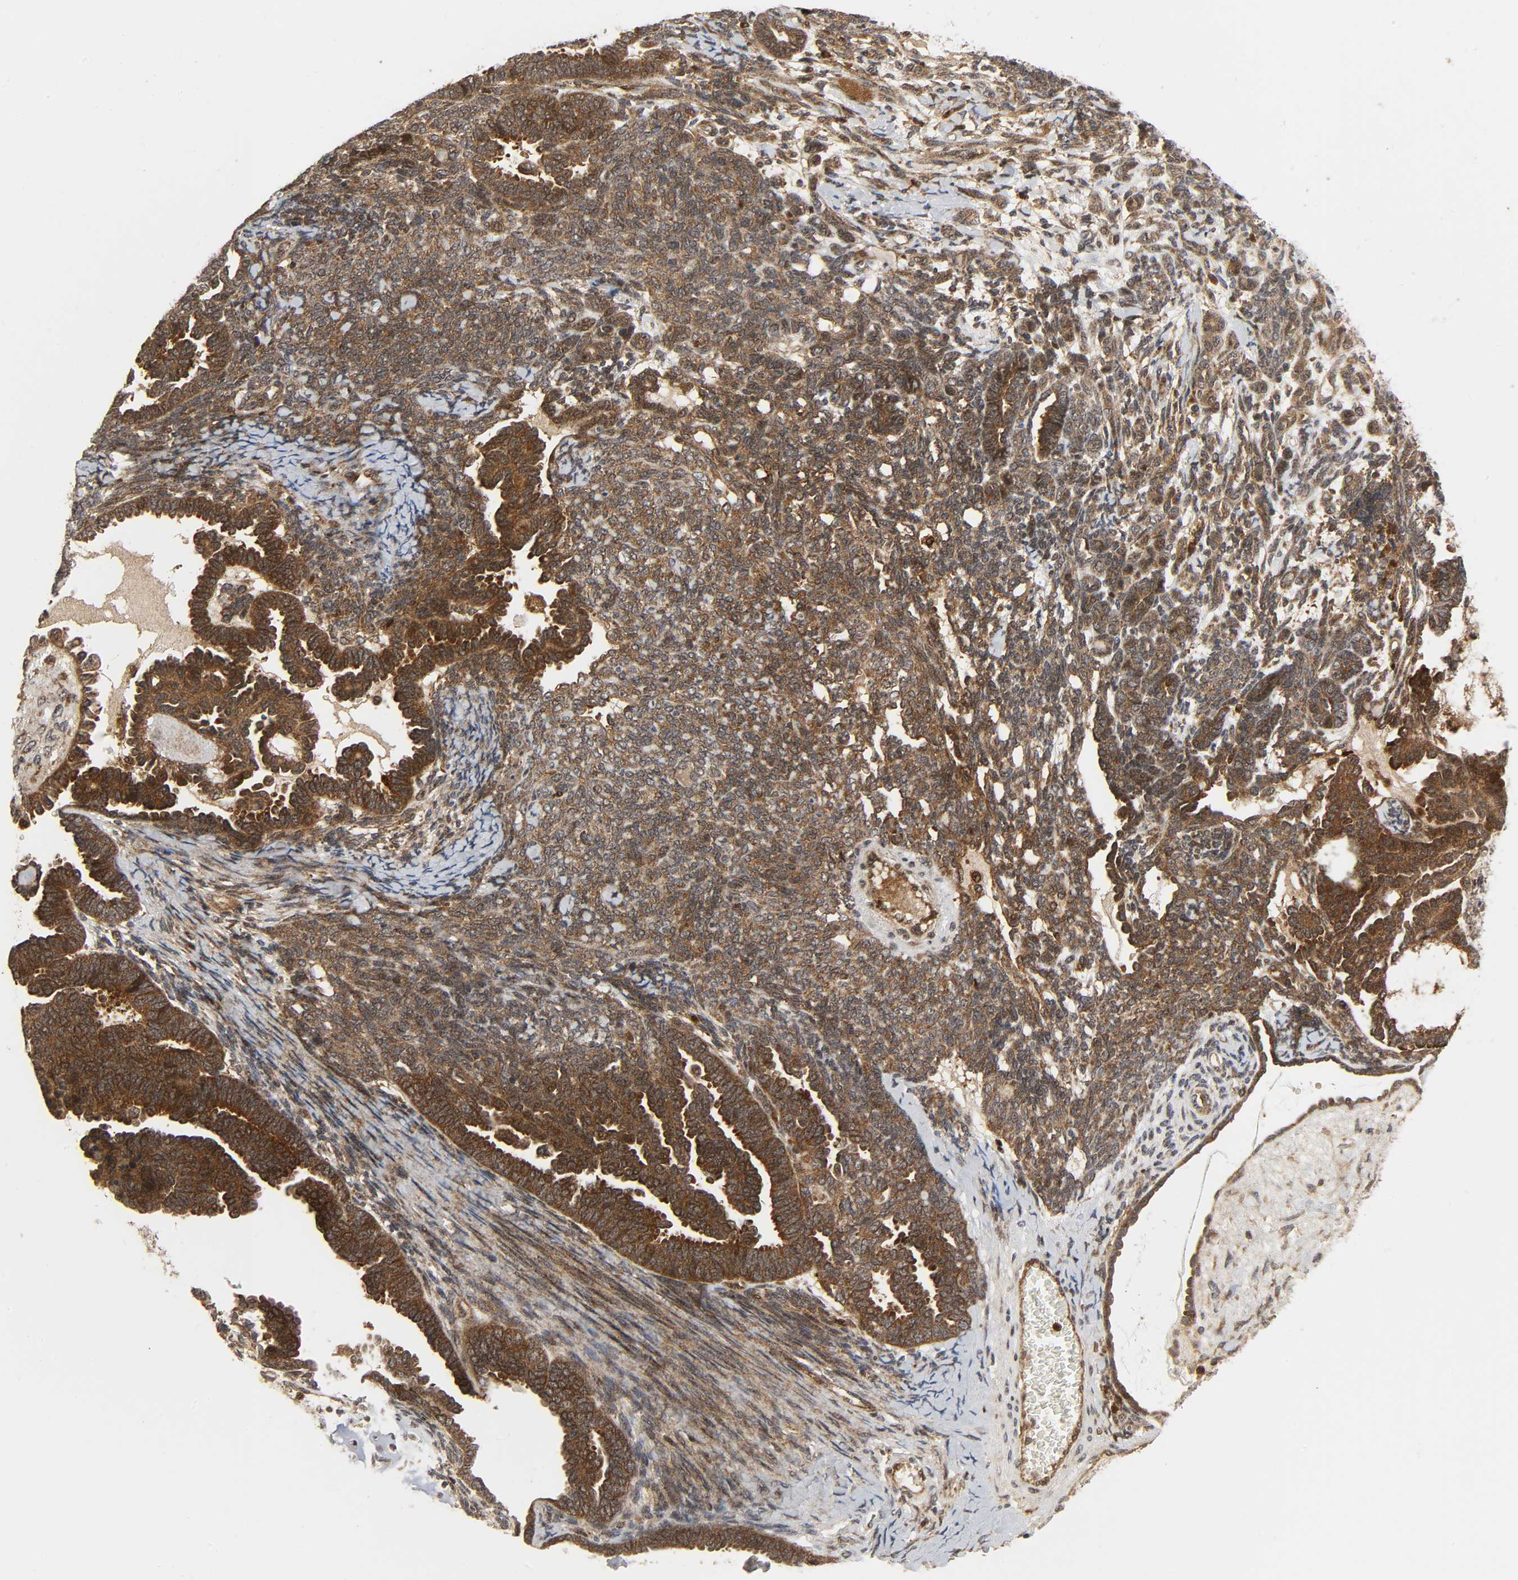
{"staining": {"intensity": "strong", "quantity": ">75%", "location": "cytoplasmic/membranous"}, "tissue": "endometrial cancer", "cell_type": "Tumor cells", "image_type": "cancer", "snomed": [{"axis": "morphology", "description": "Neoplasm, malignant, NOS"}, {"axis": "topography", "description": "Endometrium"}], "caption": "About >75% of tumor cells in human endometrial cancer reveal strong cytoplasmic/membranous protein staining as visualized by brown immunohistochemical staining.", "gene": "CHUK", "patient": {"sex": "female", "age": 74}}